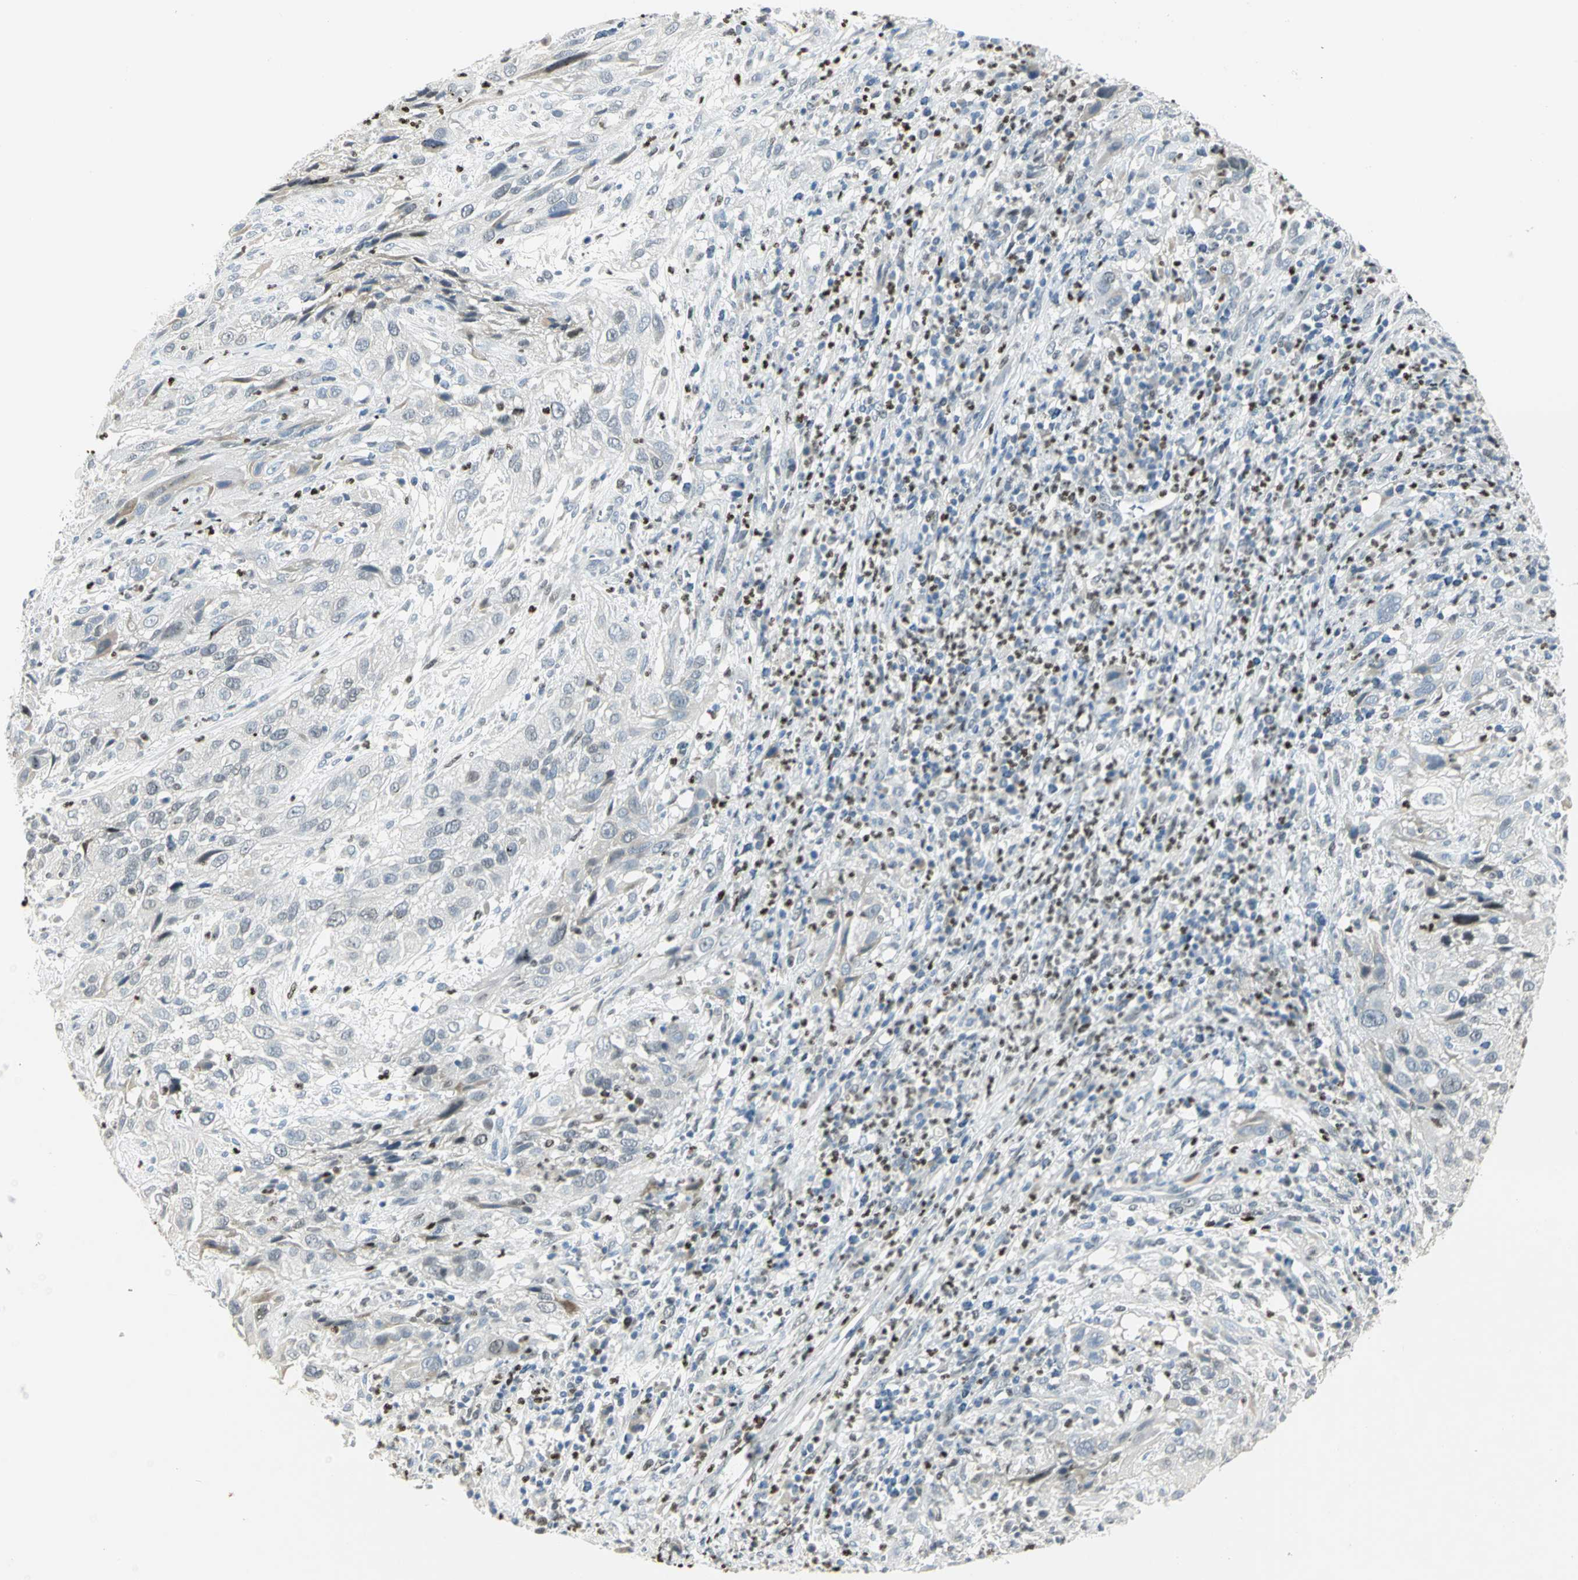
{"staining": {"intensity": "negative", "quantity": "none", "location": "none"}, "tissue": "cervical cancer", "cell_type": "Tumor cells", "image_type": "cancer", "snomed": [{"axis": "morphology", "description": "Squamous cell carcinoma, NOS"}, {"axis": "topography", "description": "Cervix"}], "caption": "Immunohistochemical staining of human cervical cancer exhibits no significant positivity in tumor cells. Brightfield microscopy of immunohistochemistry (IHC) stained with DAB (brown) and hematoxylin (blue), captured at high magnification.", "gene": "BCL6", "patient": {"sex": "female", "age": 32}}